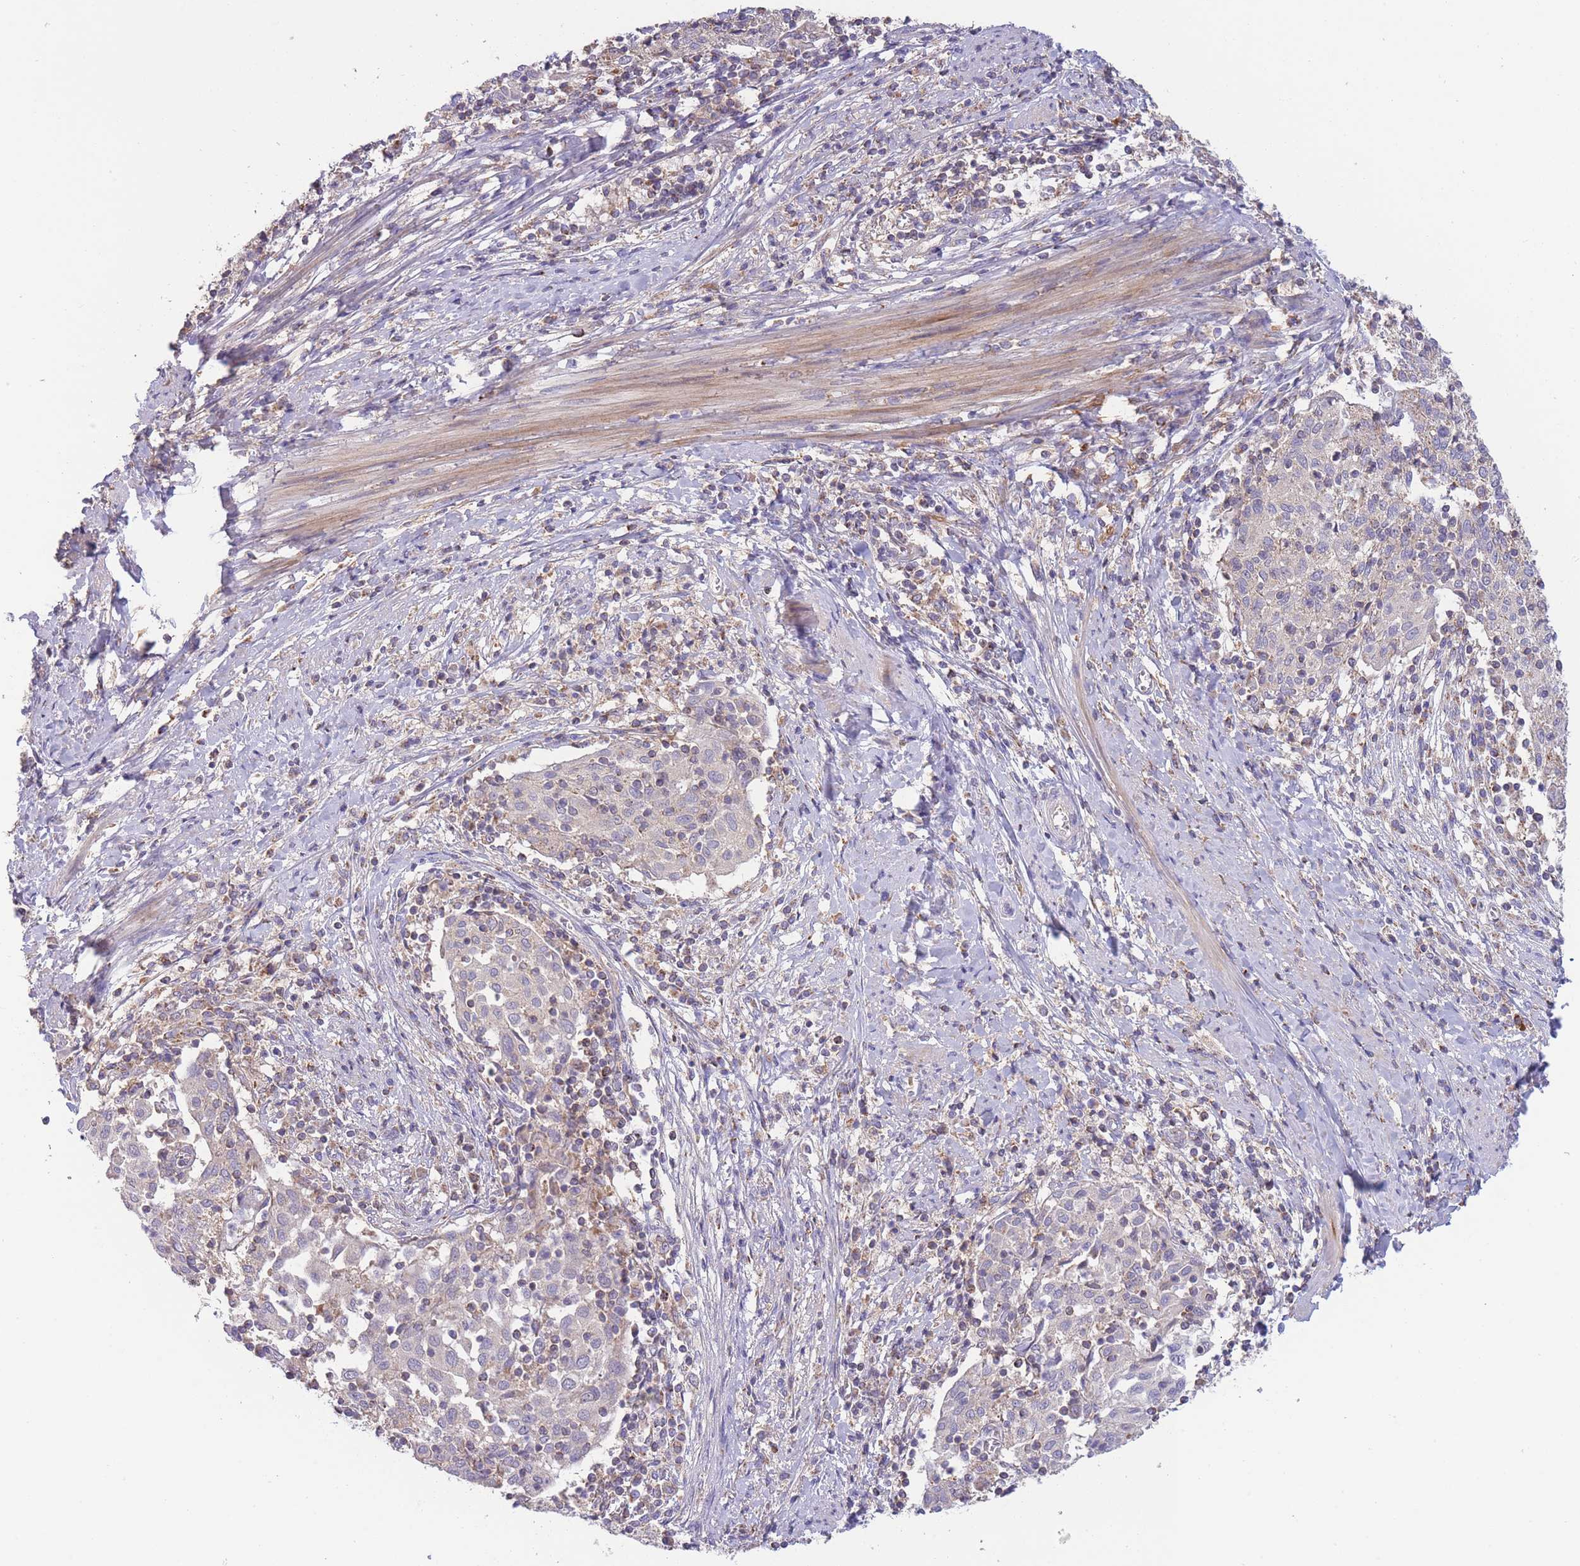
{"staining": {"intensity": "negative", "quantity": "none", "location": "none"}, "tissue": "cervical cancer", "cell_type": "Tumor cells", "image_type": "cancer", "snomed": [{"axis": "morphology", "description": "Squamous cell carcinoma, NOS"}, {"axis": "topography", "description": "Cervix"}], "caption": "Cervical cancer (squamous cell carcinoma) was stained to show a protein in brown. There is no significant positivity in tumor cells.", "gene": "SLC25A42", "patient": {"sex": "female", "age": 52}}